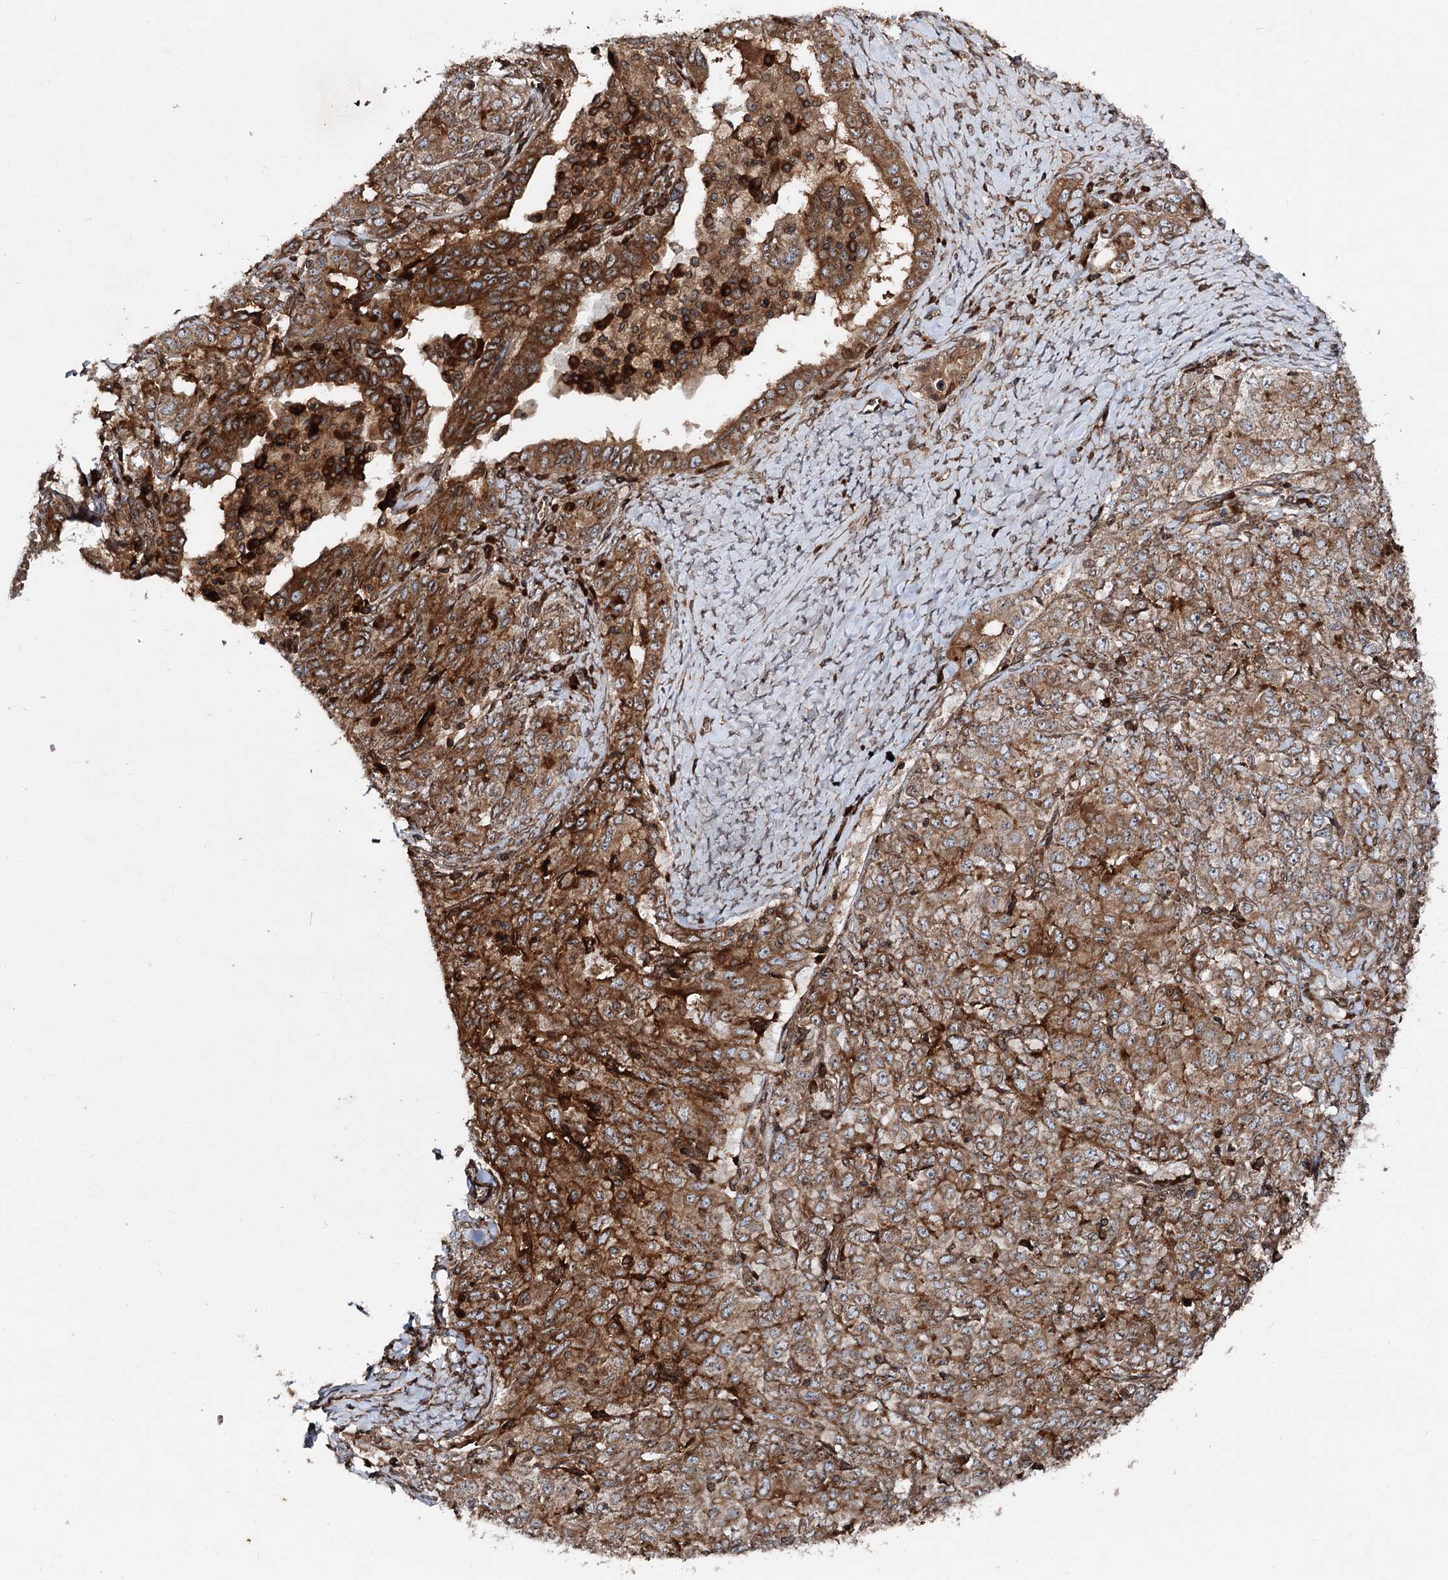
{"staining": {"intensity": "strong", "quantity": ">75%", "location": "cytoplasmic/membranous"}, "tissue": "ovarian cancer", "cell_type": "Tumor cells", "image_type": "cancer", "snomed": [{"axis": "morphology", "description": "Carcinoma, endometroid"}, {"axis": "topography", "description": "Ovary"}], "caption": "Protein analysis of ovarian endometroid carcinoma tissue displays strong cytoplasmic/membranous expression in approximately >75% of tumor cells.", "gene": "FGFR1OP2", "patient": {"sex": "female", "age": 62}}